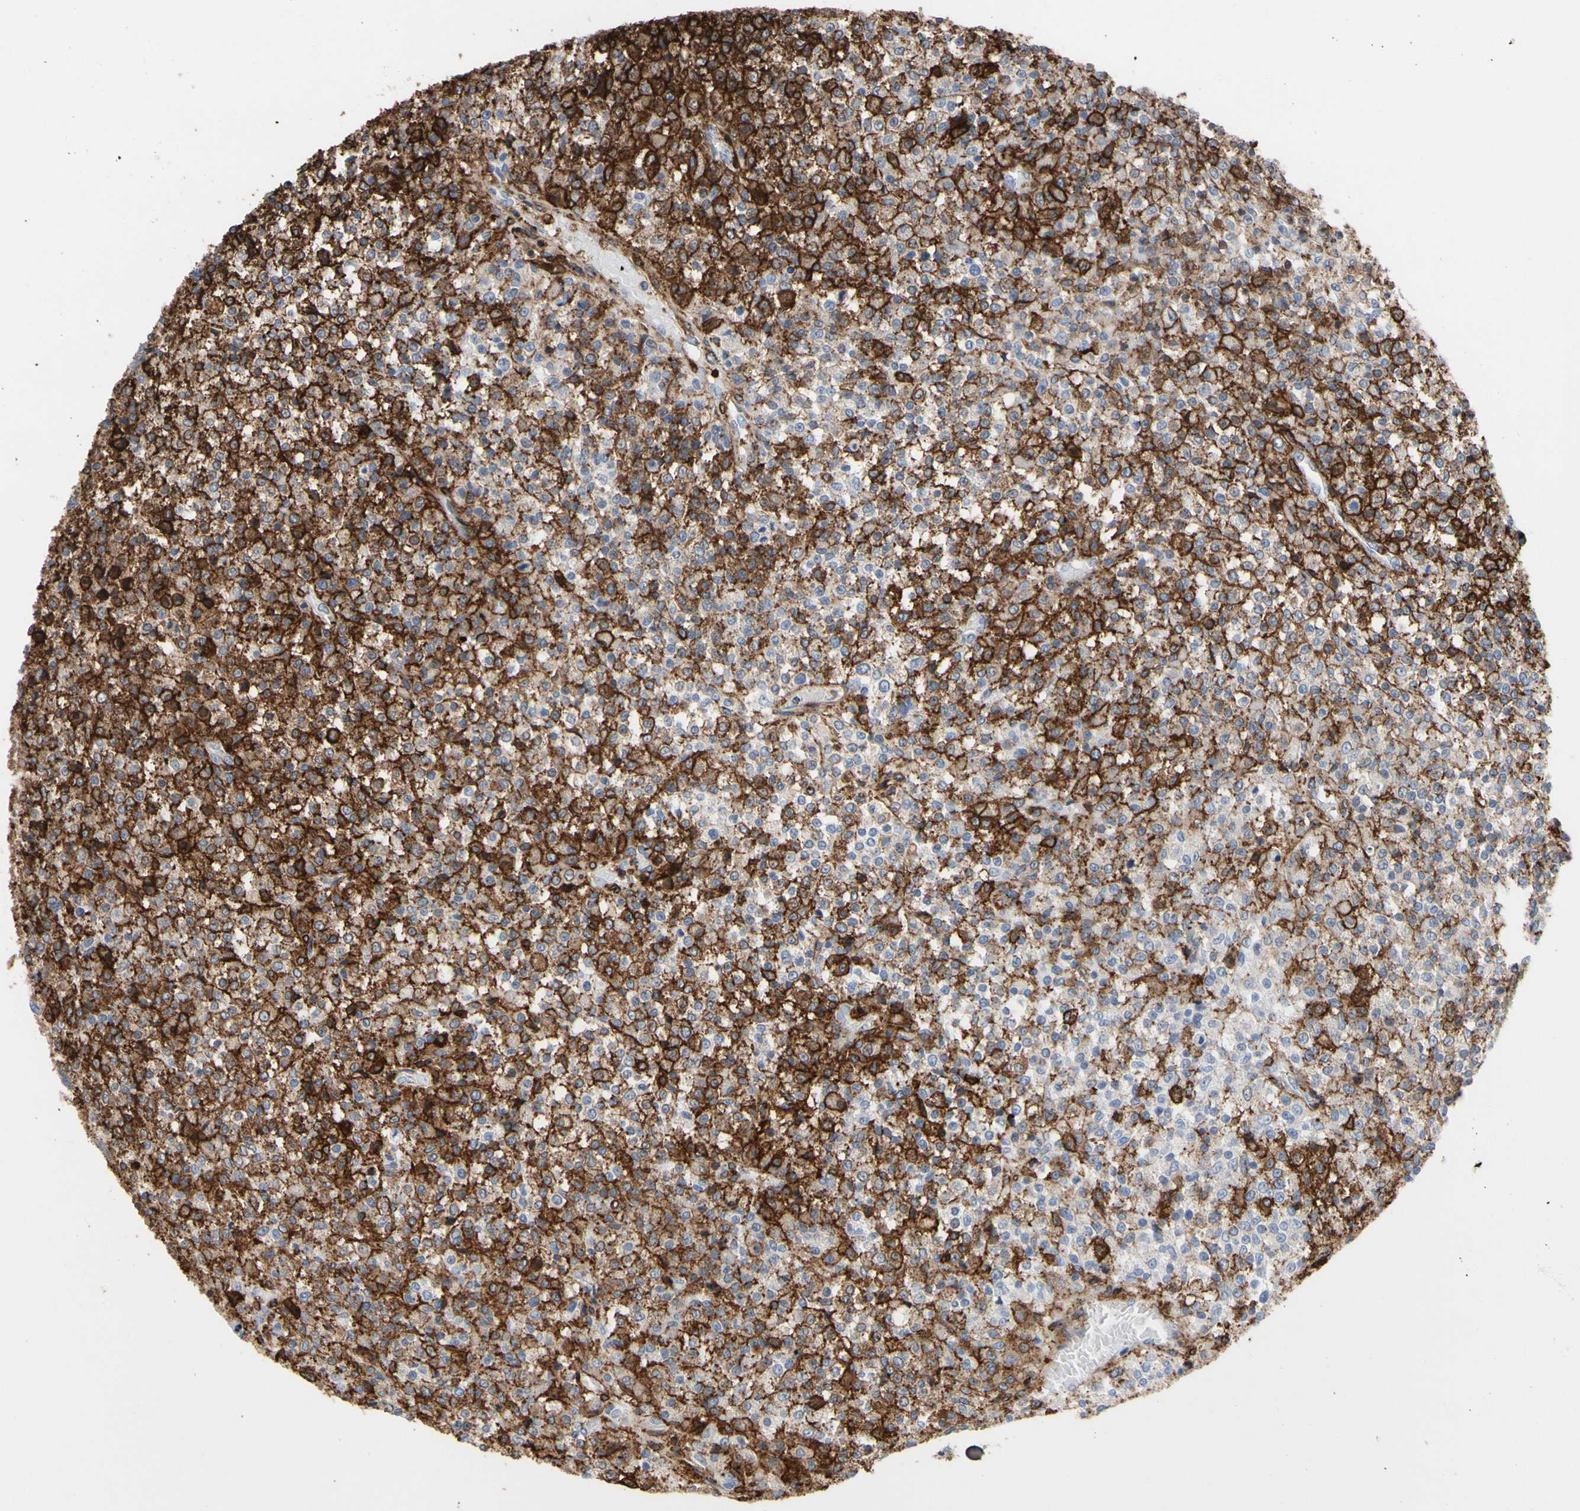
{"staining": {"intensity": "strong", "quantity": ">75%", "location": "cytoplasmic/membranous"}, "tissue": "testis cancer", "cell_type": "Tumor cells", "image_type": "cancer", "snomed": [{"axis": "morphology", "description": "Seminoma, NOS"}, {"axis": "topography", "description": "Testis"}], "caption": "A high-resolution micrograph shows immunohistochemistry (IHC) staining of testis seminoma, which demonstrates strong cytoplasmic/membranous expression in about >75% of tumor cells. (Brightfield microscopy of DAB IHC at high magnification).", "gene": "ANXA6", "patient": {"sex": "male", "age": 59}}